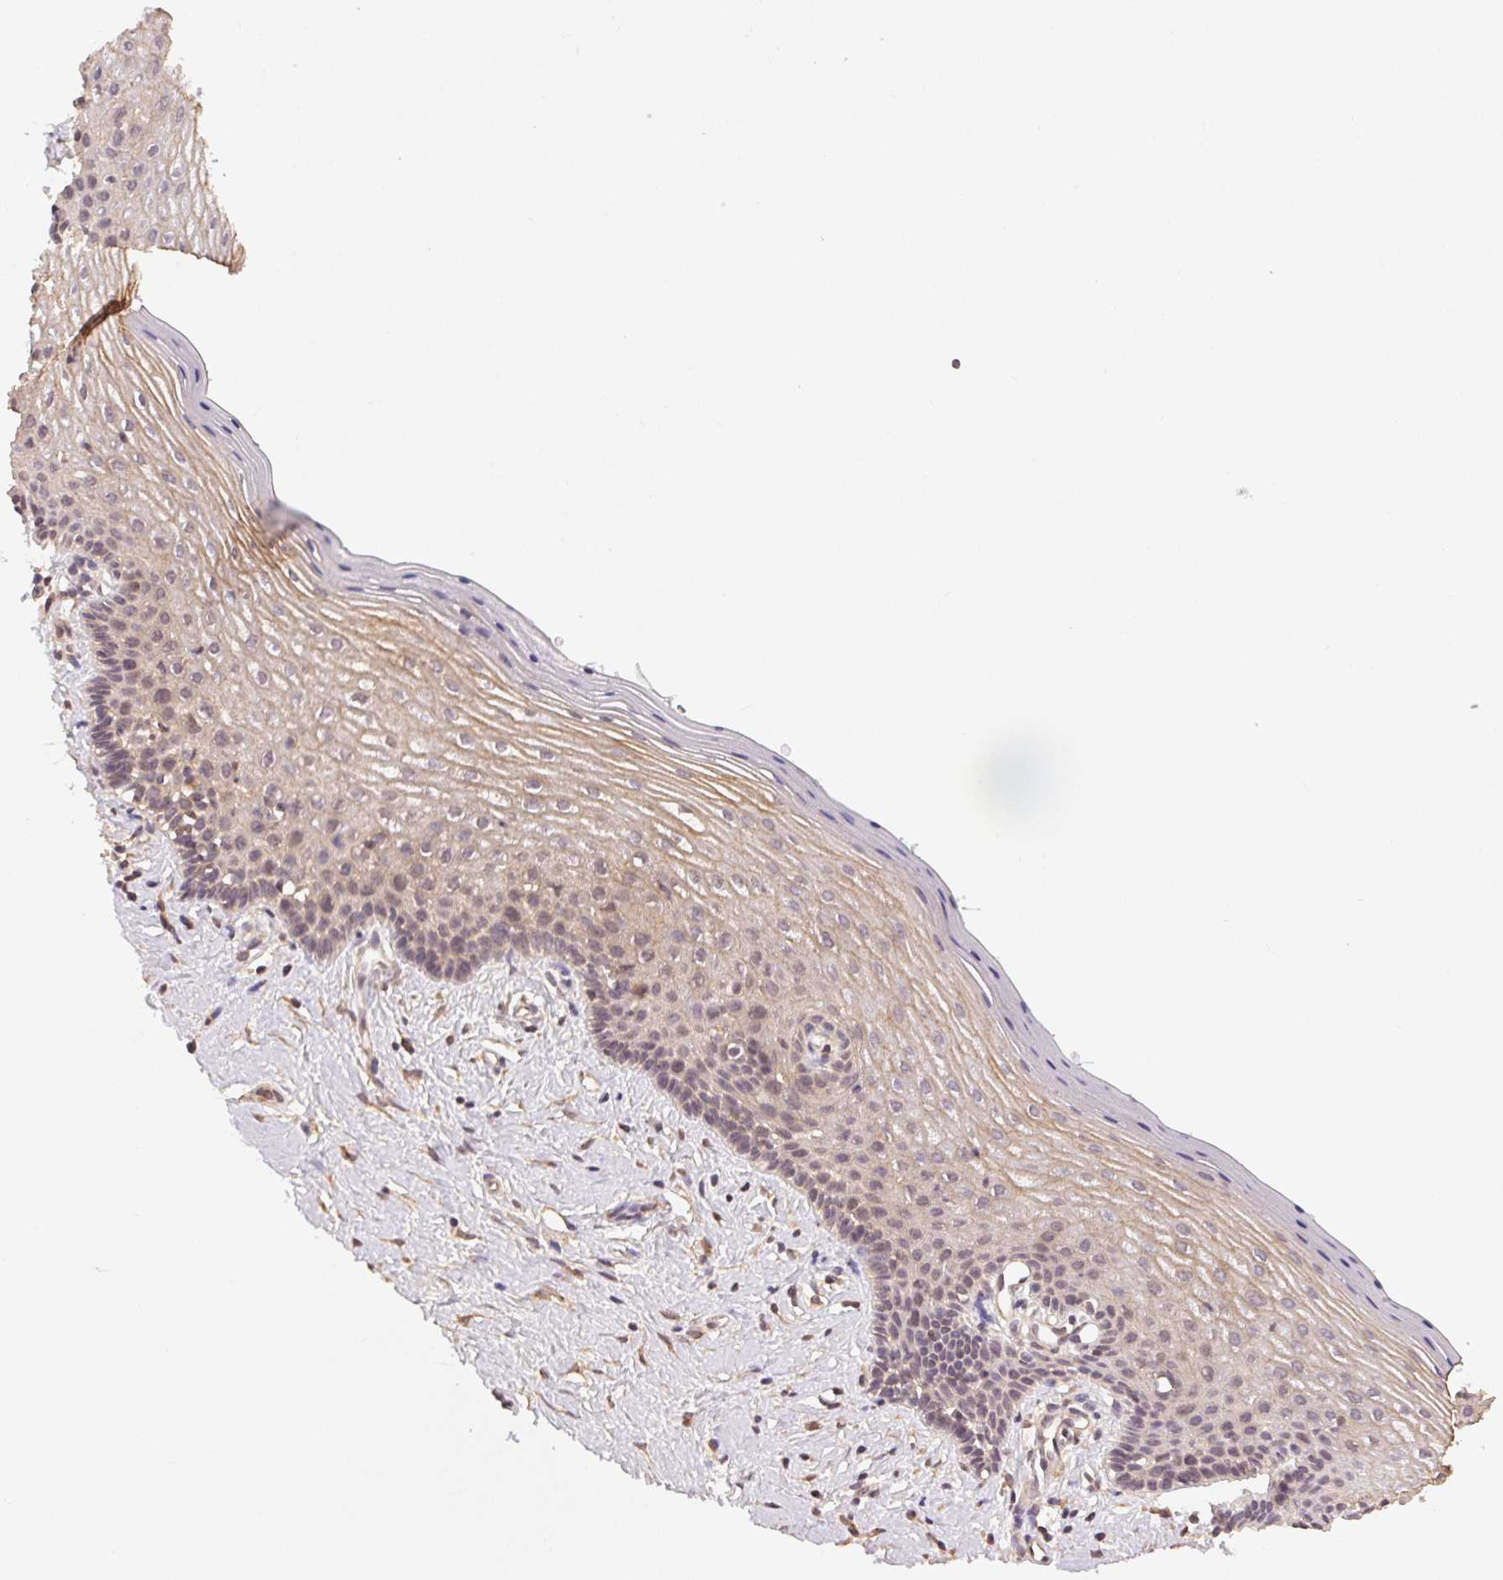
{"staining": {"intensity": "weak", "quantity": "<25%", "location": "cytoplasmic/membranous"}, "tissue": "vagina", "cell_type": "Squamous epithelial cells", "image_type": "normal", "snomed": [{"axis": "morphology", "description": "Normal tissue, NOS"}, {"axis": "topography", "description": "Vagina"}], "caption": "A photomicrograph of vagina stained for a protein reveals no brown staining in squamous epithelial cells. (Brightfield microscopy of DAB (3,3'-diaminobenzidine) immunohistochemistry at high magnification).", "gene": "MAPKAPK2", "patient": {"sex": "female", "age": 42}}